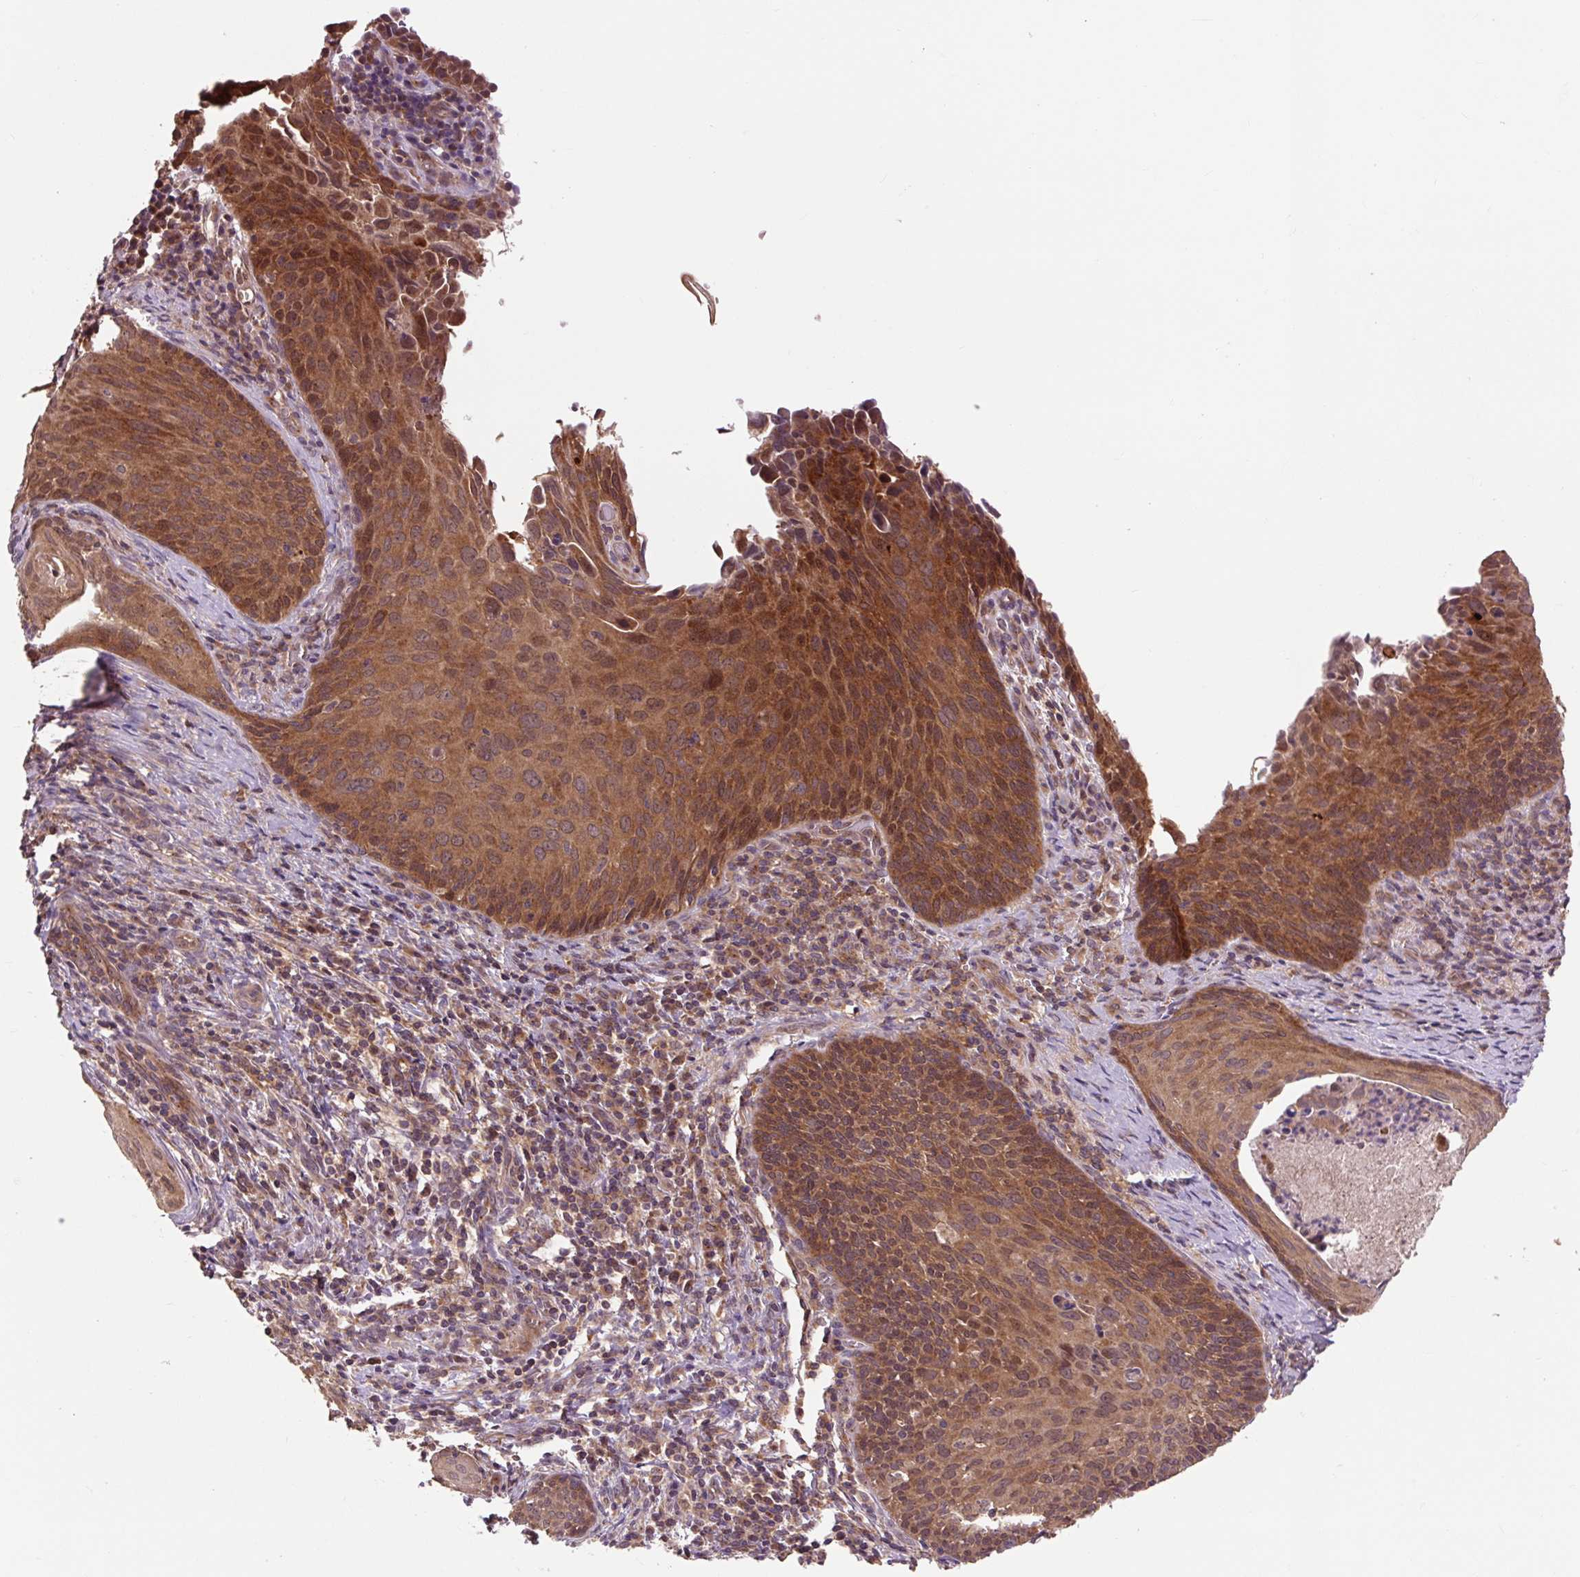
{"staining": {"intensity": "moderate", "quantity": ">75%", "location": "cytoplasmic/membranous,nuclear"}, "tissue": "cervical cancer", "cell_type": "Tumor cells", "image_type": "cancer", "snomed": [{"axis": "morphology", "description": "Squamous cell carcinoma, NOS"}, {"axis": "morphology", "description": "Adenocarcinoma, NOS"}, {"axis": "topography", "description": "Cervix"}], "caption": "There is medium levels of moderate cytoplasmic/membranous and nuclear expression in tumor cells of cervical adenocarcinoma, as demonstrated by immunohistochemical staining (brown color).", "gene": "MMS19", "patient": {"sex": "female", "age": 52}}